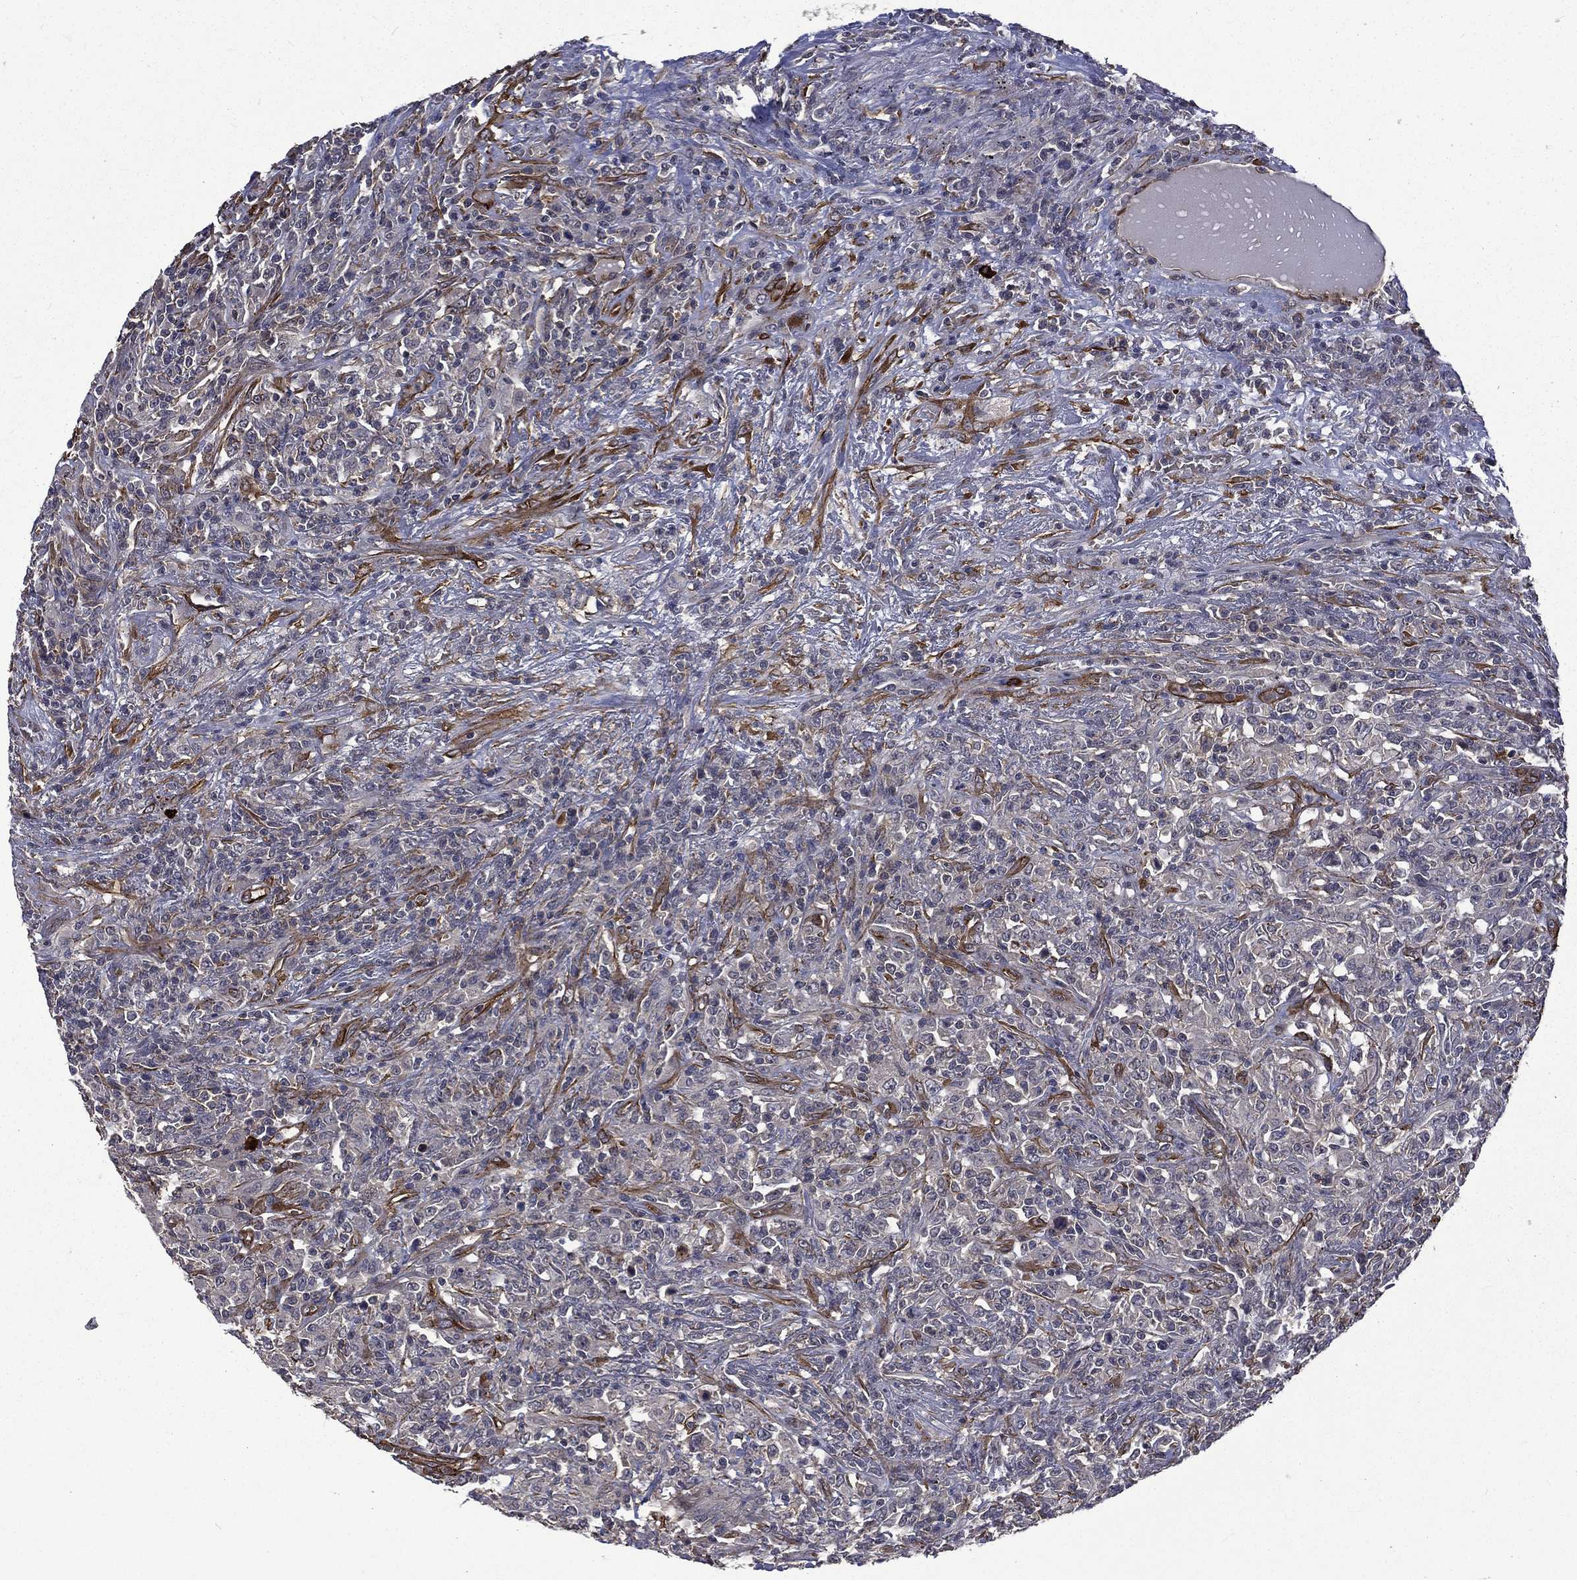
{"staining": {"intensity": "negative", "quantity": "none", "location": "none"}, "tissue": "lymphoma", "cell_type": "Tumor cells", "image_type": "cancer", "snomed": [{"axis": "morphology", "description": "Malignant lymphoma, non-Hodgkin's type, High grade"}, {"axis": "topography", "description": "Lung"}], "caption": "A high-resolution image shows IHC staining of malignant lymphoma, non-Hodgkin's type (high-grade), which demonstrates no significant positivity in tumor cells.", "gene": "PPFIBP1", "patient": {"sex": "male", "age": 79}}